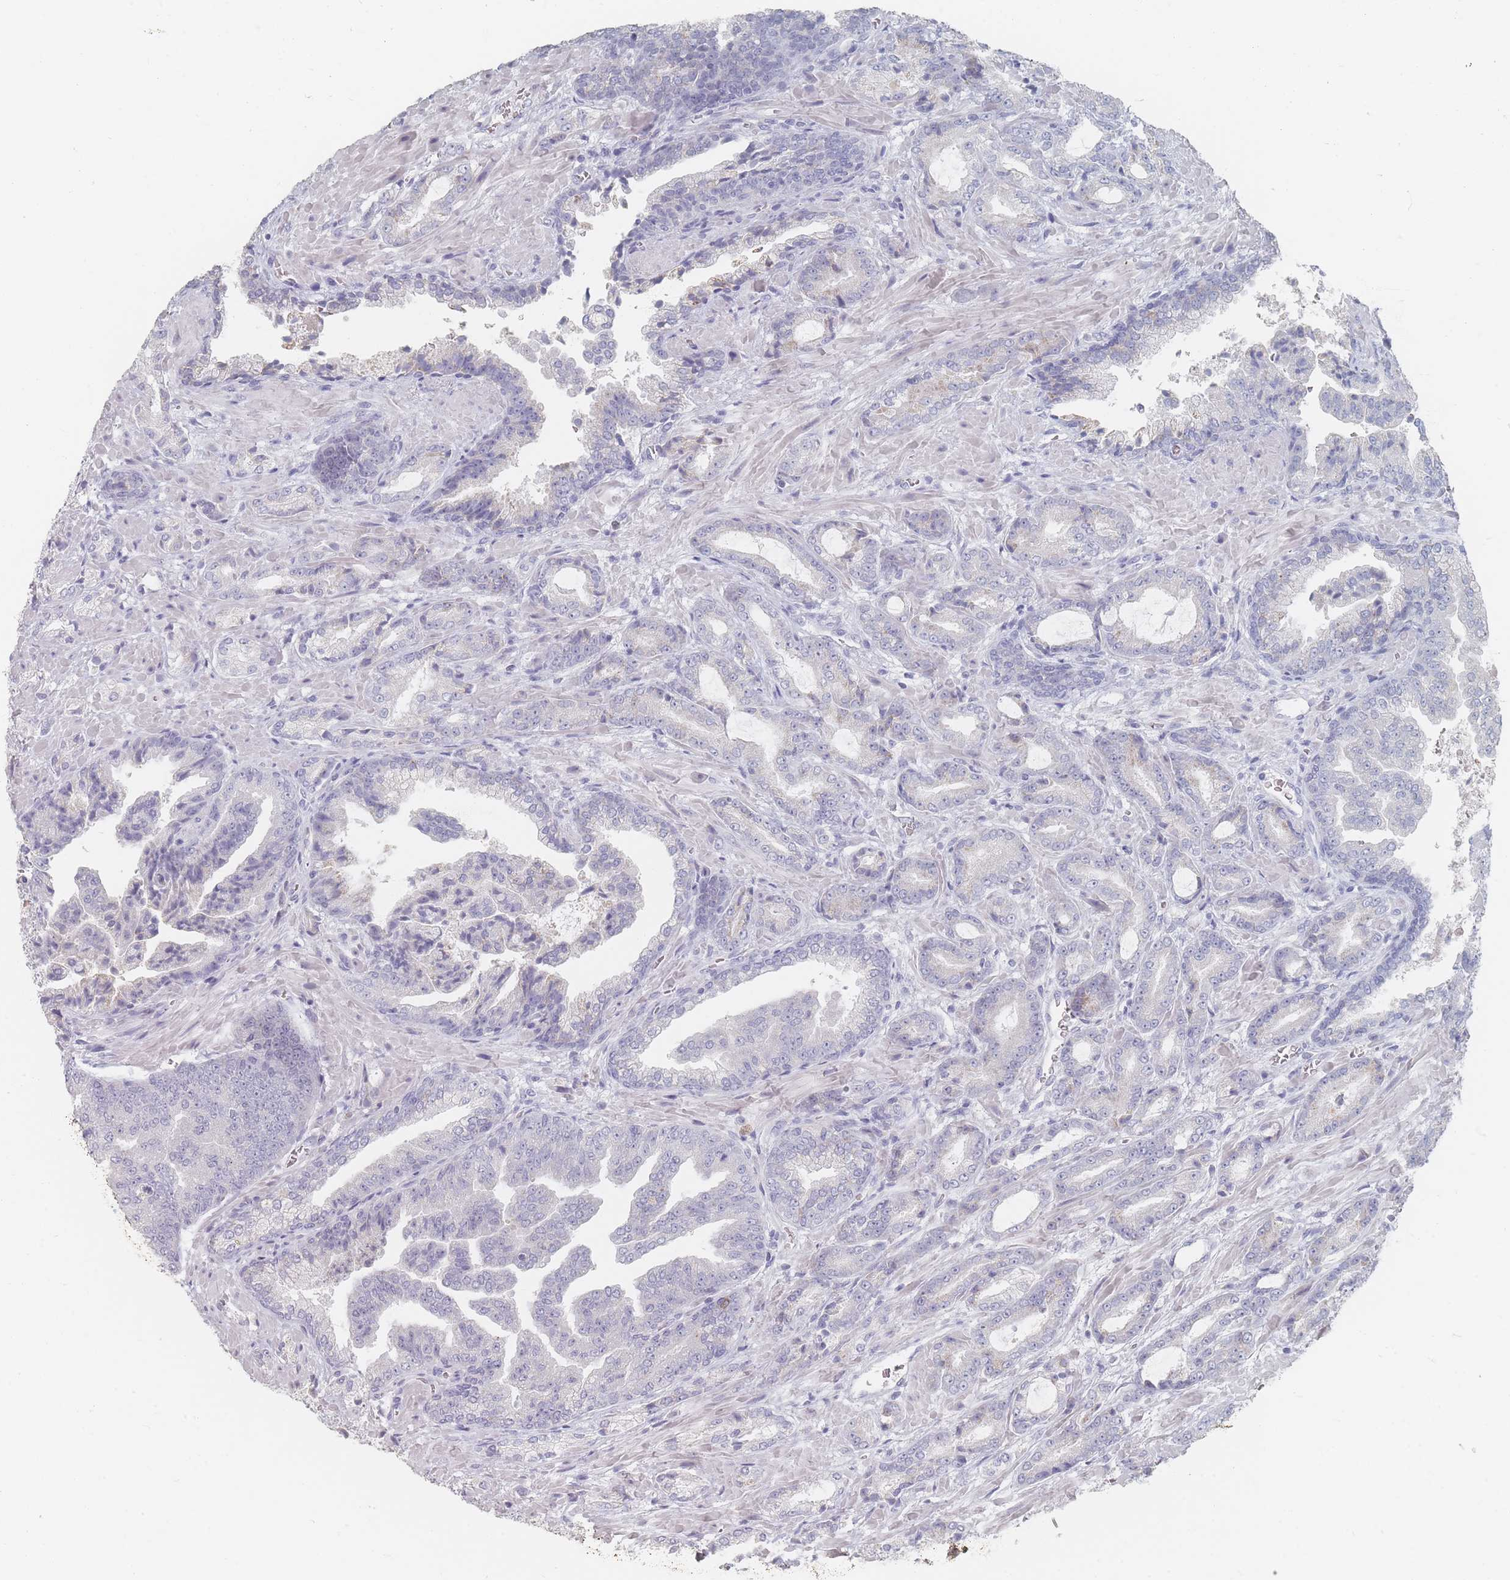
{"staining": {"intensity": "negative", "quantity": "none", "location": "none"}, "tissue": "prostate cancer", "cell_type": "Tumor cells", "image_type": "cancer", "snomed": [{"axis": "morphology", "description": "Adenocarcinoma, High grade"}, {"axis": "topography", "description": "Prostate"}], "caption": "Histopathology image shows no significant protein staining in tumor cells of prostate cancer.", "gene": "HELZ2", "patient": {"sex": "male", "age": 68}}